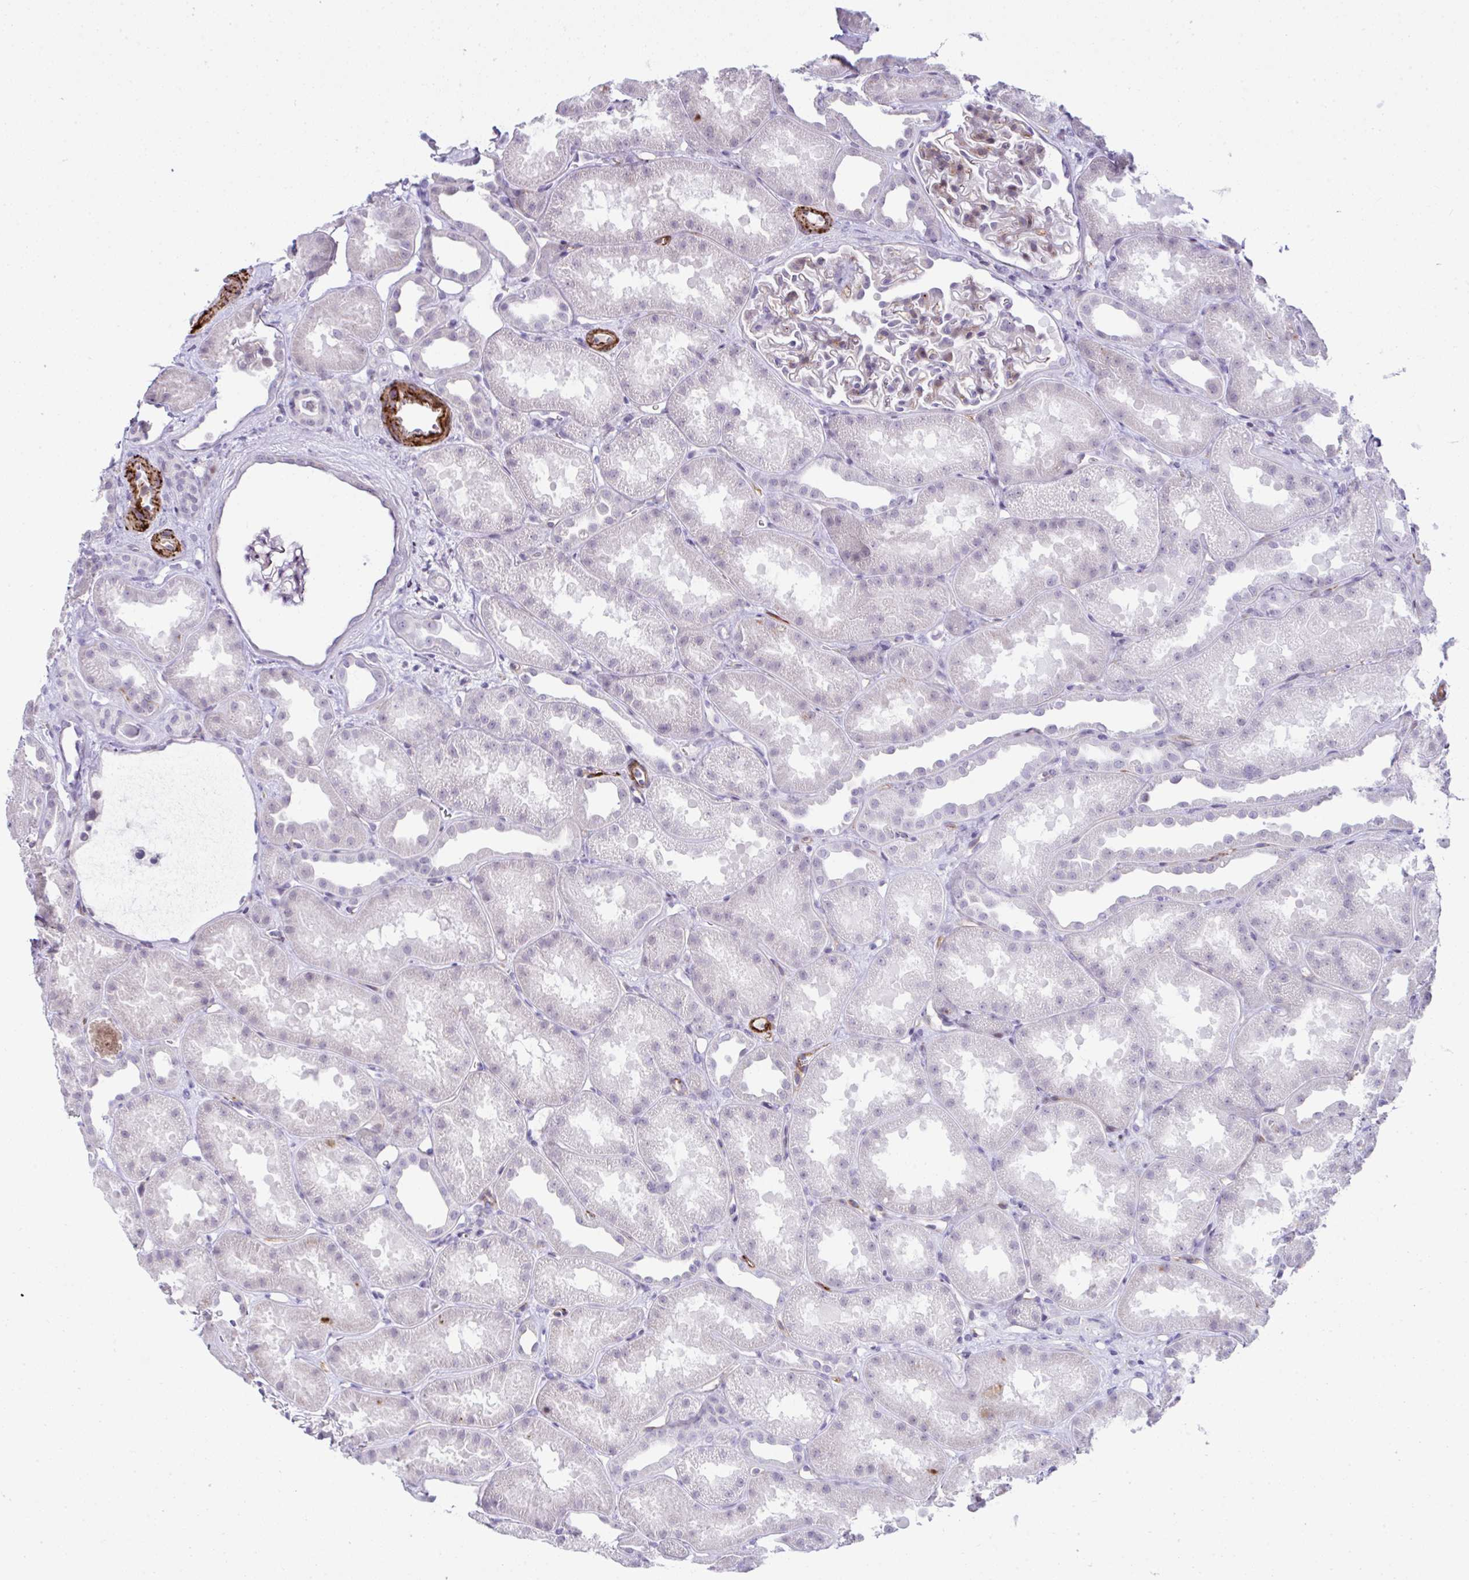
{"staining": {"intensity": "negative", "quantity": "none", "location": "none"}, "tissue": "kidney", "cell_type": "Cells in glomeruli", "image_type": "normal", "snomed": [{"axis": "morphology", "description": "Normal tissue, NOS"}, {"axis": "topography", "description": "Kidney"}], "caption": "IHC micrograph of normal kidney stained for a protein (brown), which shows no positivity in cells in glomeruli. The staining is performed using DAB (3,3'-diaminobenzidine) brown chromogen with nuclei counter-stained in using hematoxylin.", "gene": "FBXO34", "patient": {"sex": "male", "age": 61}}